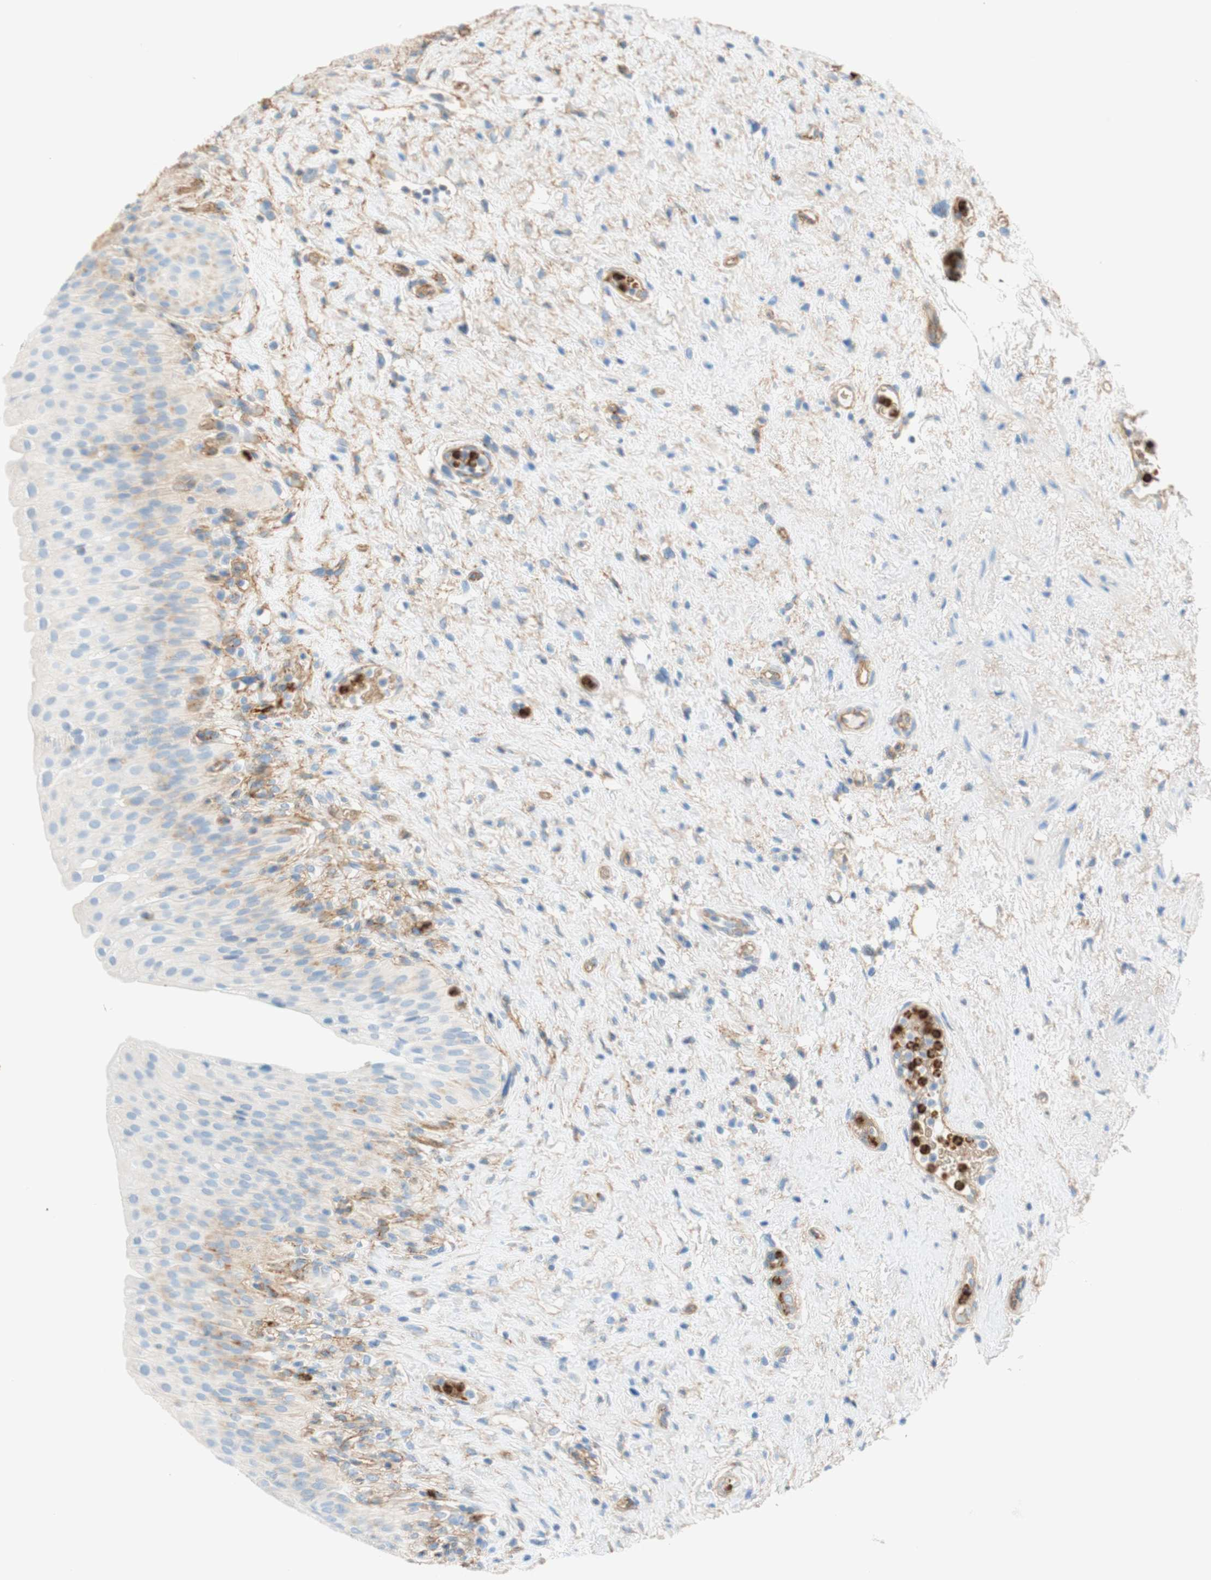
{"staining": {"intensity": "weak", "quantity": "<25%", "location": "cytoplasmic/membranous"}, "tissue": "urinary bladder", "cell_type": "Urothelial cells", "image_type": "normal", "snomed": [{"axis": "morphology", "description": "Normal tissue, NOS"}, {"axis": "morphology", "description": "Urothelial carcinoma, High grade"}, {"axis": "topography", "description": "Urinary bladder"}], "caption": "This is an IHC histopathology image of benign human urinary bladder. There is no positivity in urothelial cells.", "gene": "STOM", "patient": {"sex": "male", "age": 46}}